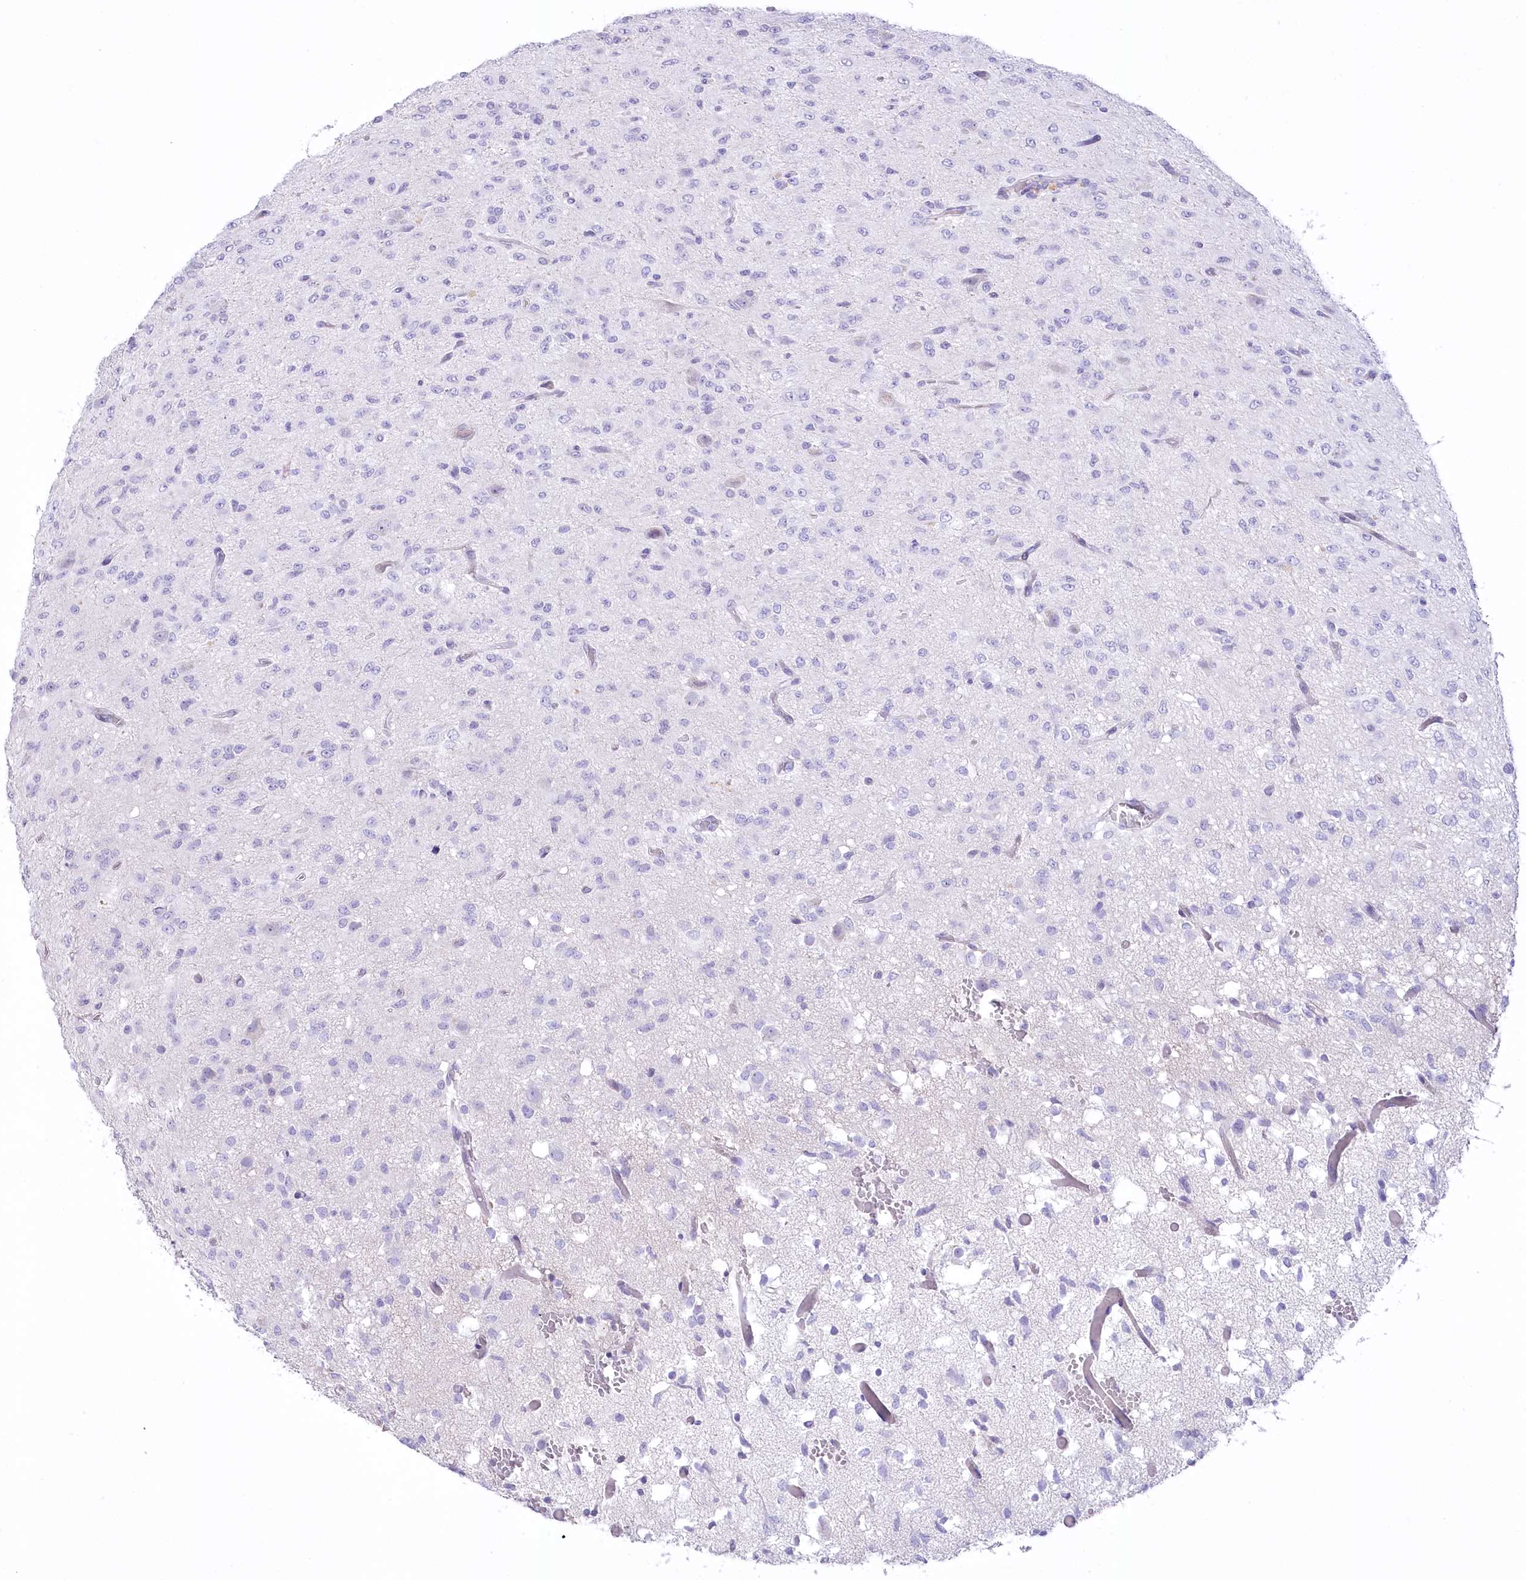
{"staining": {"intensity": "negative", "quantity": "none", "location": "none"}, "tissue": "glioma", "cell_type": "Tumor cells", "image_type": "cancer", "snomed": [{"axis": "morphology", "description": "Glioma, malignant, High grade"}, {"axis": "topography", "description": "Brain"}], "caption": "The IHC micrograph has no significant positivity in tumor cells of malignant glioma (high-grade) tissue.", "gene": "MYOZ1", "patient": {"sex": "female", "age": 59}}